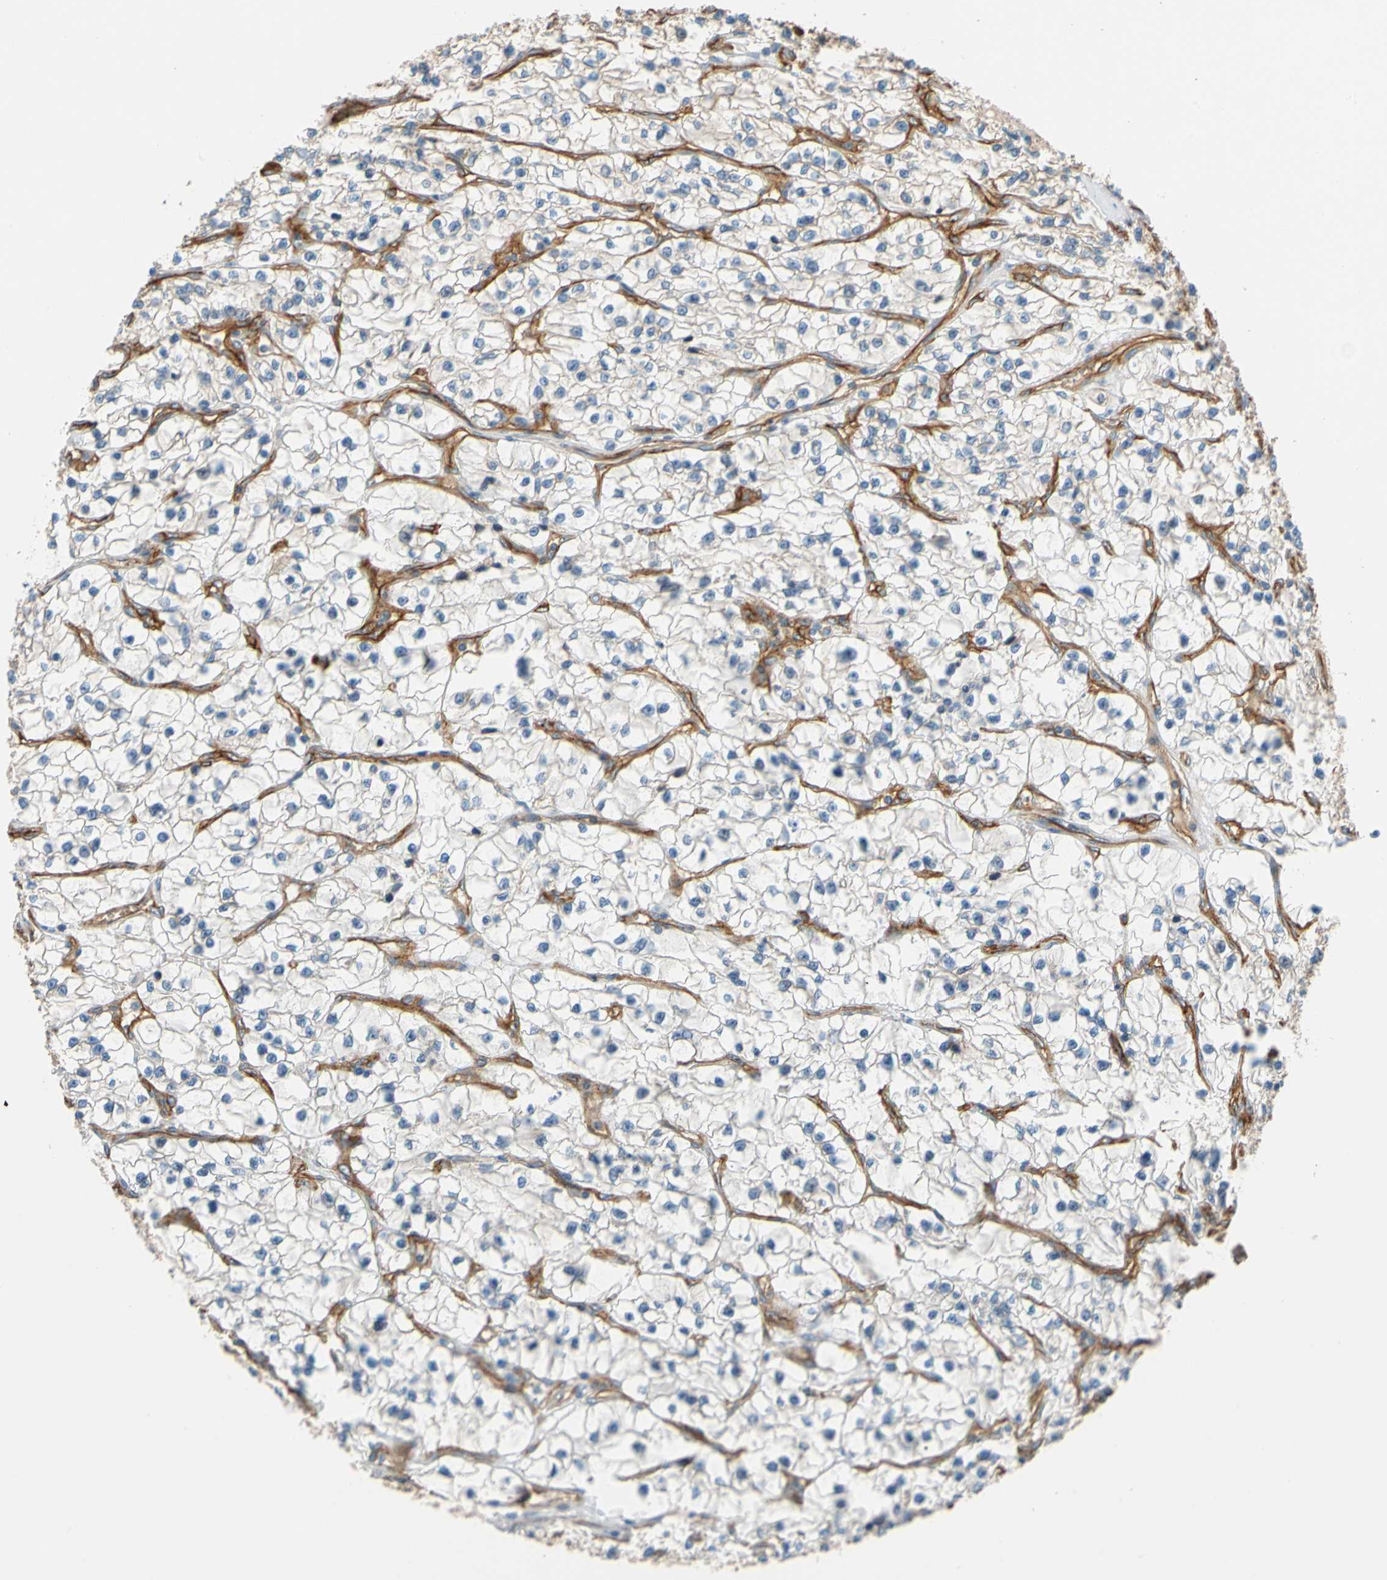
{"staining": {"intensity": "negative", "quantity": "none", "location": "none"}, "tissue": "renal cancer", "cell_type": "Tumor cells", "image_type": "cancer", "snomed": [{"axis": "morphology", "description": "Adenocarcinoma, NOS"}, {"axis": "topography", "description": "Kidney"}], "caption": "There is no significant expression in tumor cells of renal adenocarcinoma.", "gene": "SPTAN1", "patient": {"sex": "female", "age": 57}}